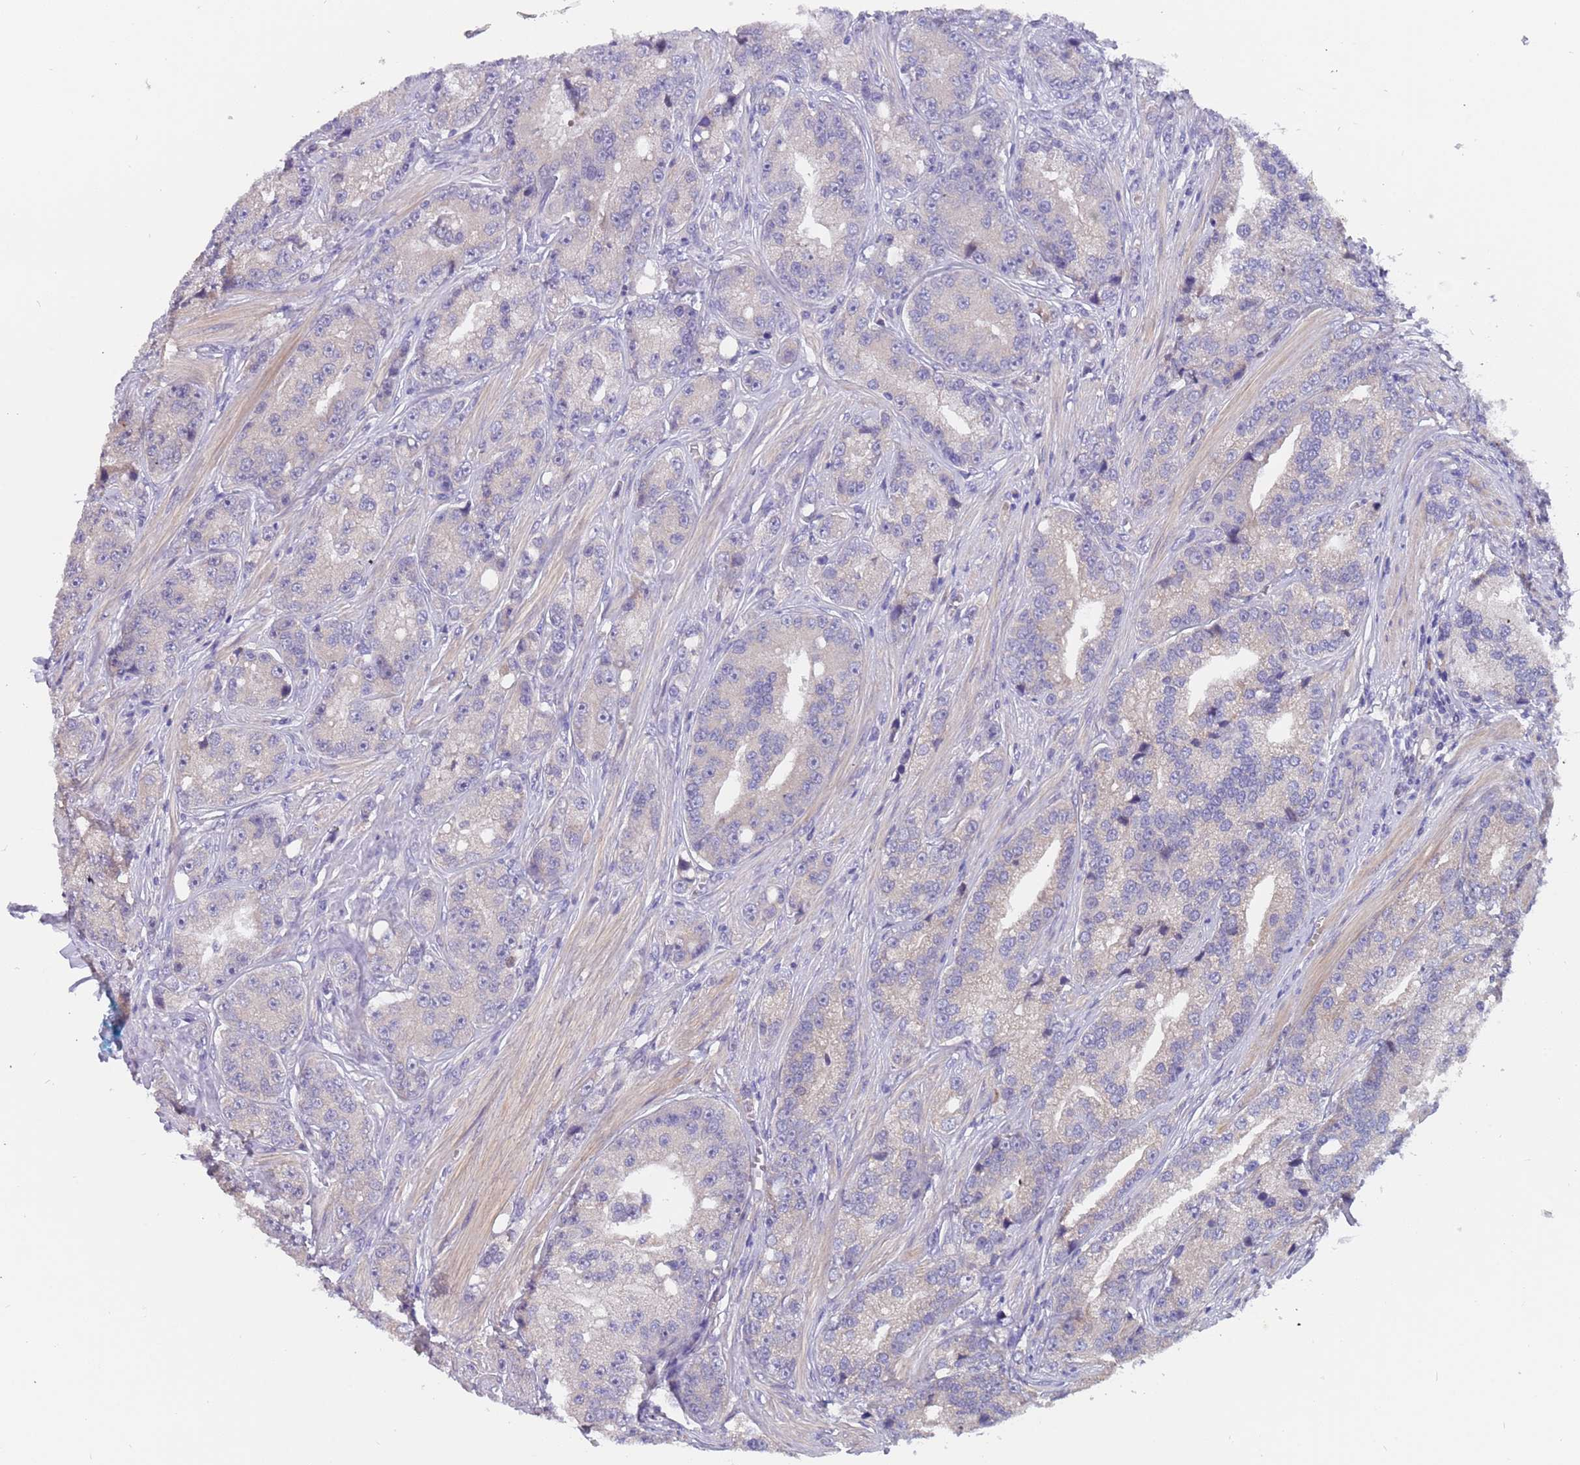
{"staining": {"intensity": "negative", "quantity": "none", "location": "none"}, "tissue": "prostate cancer", "cell_type": "Tumor cells", "image_type": "cancer", "snomed": [{"axis": "morphology", "description": "Adenocarcinoma, High grade"}, {"axis": "topography", "description": "Prostate"}], "caption": "DAB immunohistochemical staining of prostate cancer displays no significant positivity in tumor cells. The staining is performed using DAB (3,3'-diaminobenzidine) brown chromogen with nuclei counter-stained in using hematoxylin.", "gene": "ZNF746", "patient": {"sex": "male", "age": 74}}